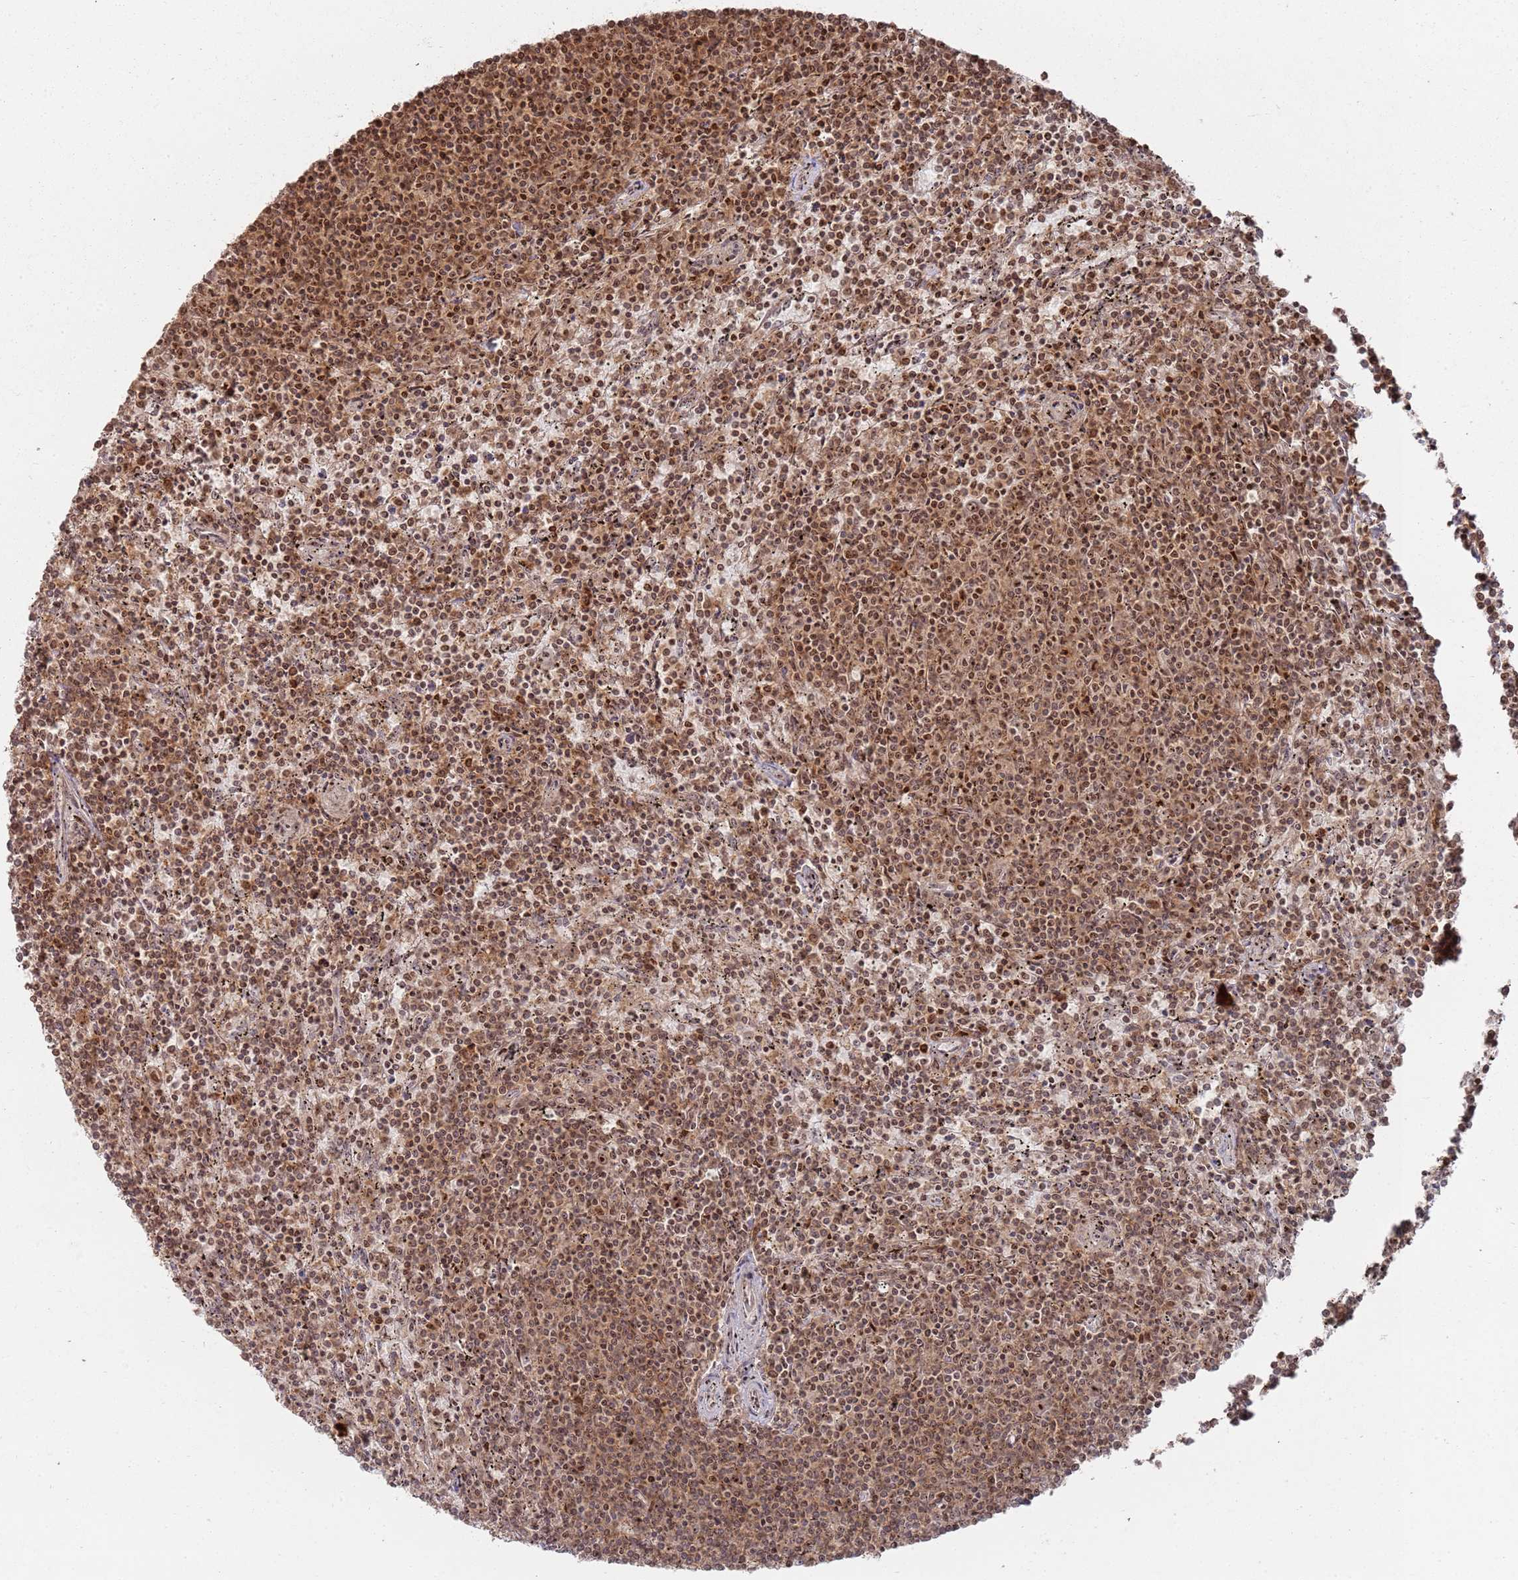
{"staining": {"intensity": "moderate", "quantity": ">75%", "location": "cytoplasmic/membranous,nuclear"}, "tissue": "lymphoma", "cell_type": "Tumor cells", "image_type": "cancer", "snomed": [{"axis": "morphology", "description": "Malignant lymphoma, non-Hodgkin's type, Low grade"}, {"axis": "topography", "description": "Spleen"}], "caption": "An immunohistochemistry (IHC) photomicrograph of neoplastic tissue is shown. Protein staining in brown highlights moderate cytoplasmic/membranous and nuclear positivity in lymphoma within tumor cells. (Brightfield microscopy of DAB IHC at high magnification).", "gene": "UTP11", "patient": {"sex": "female", "age": 50}}